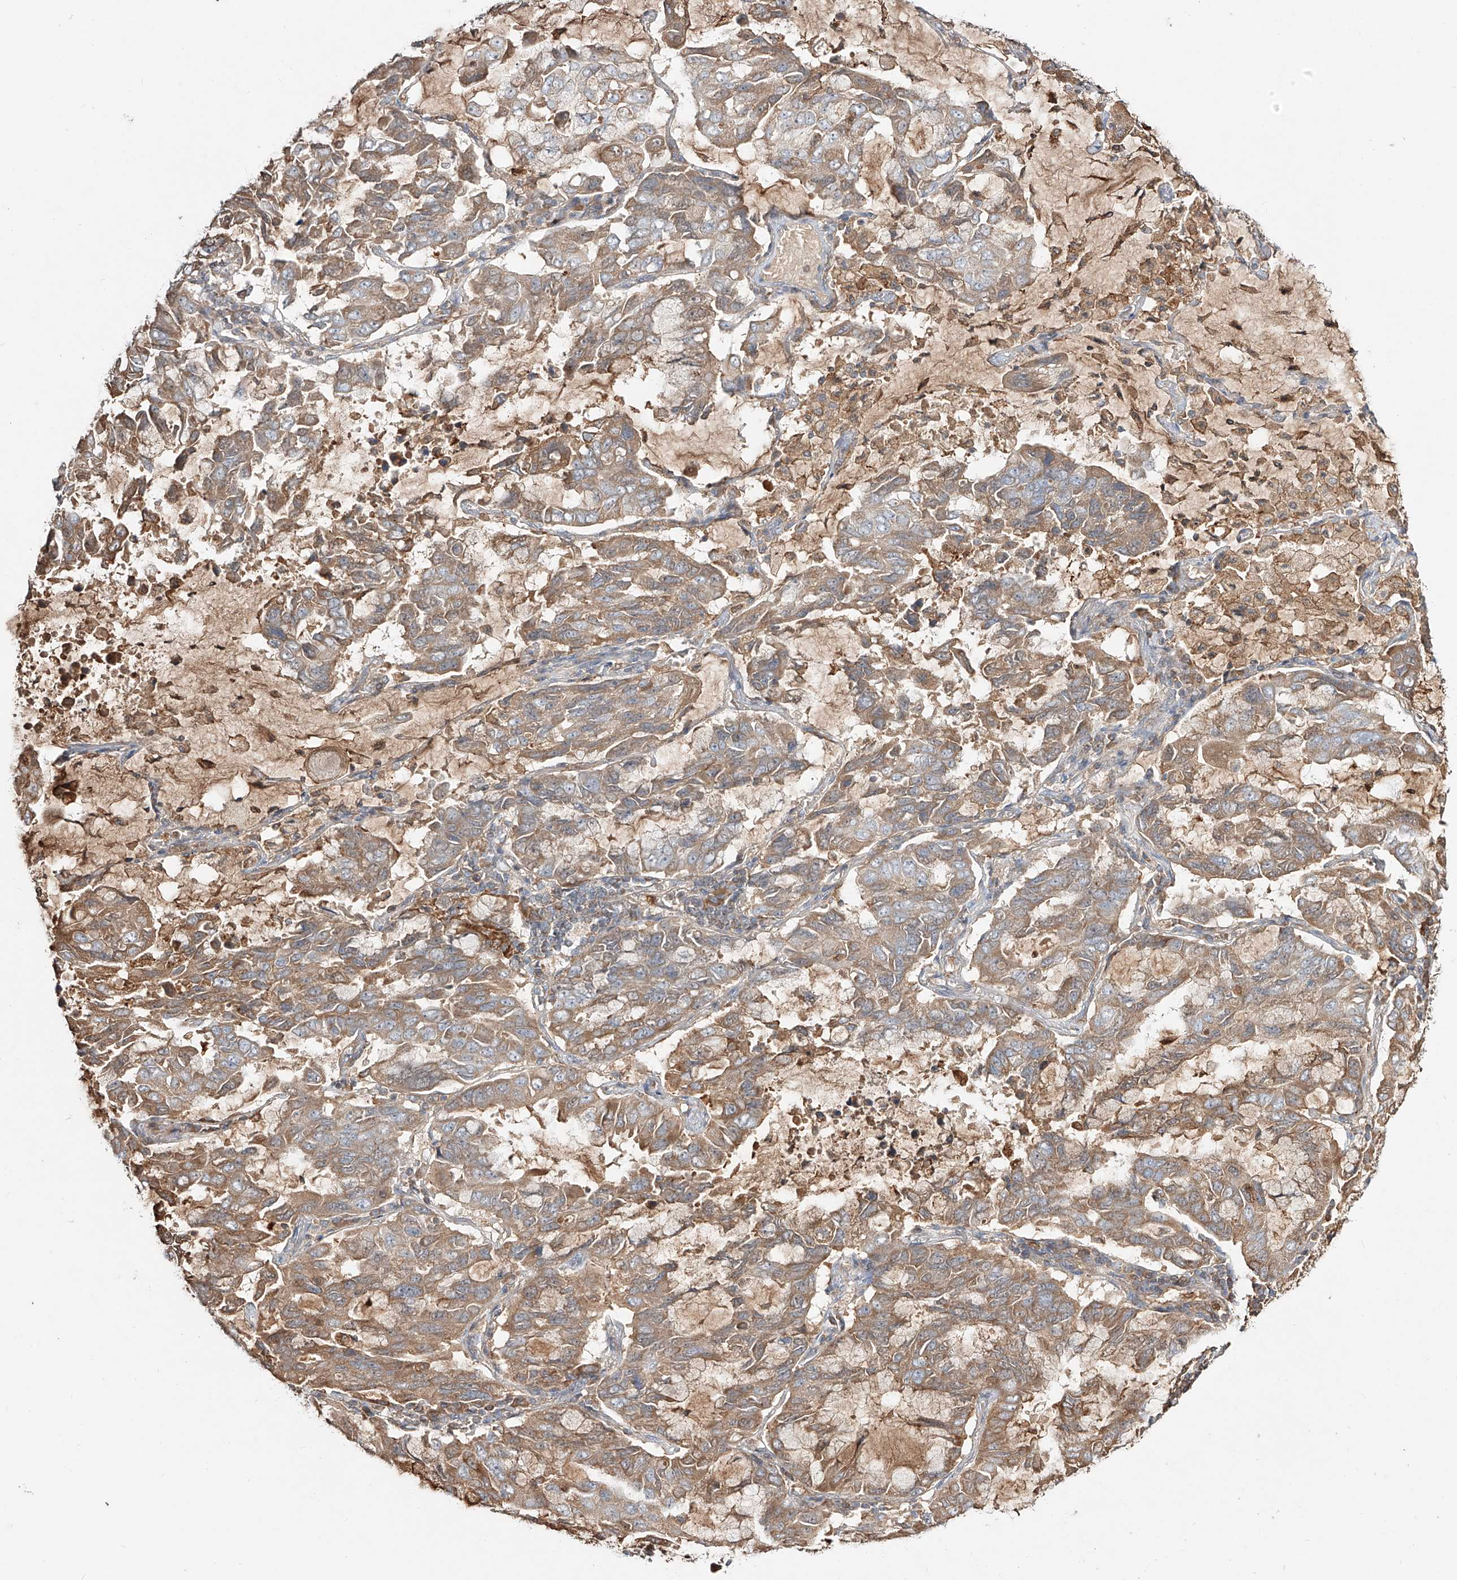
{"staining": {"intensity": "moderate", "quantity": ">75%", "location": "cytoplasmic/membranous"}, "tissue": "lung cancer", "cell_type": "Tumor cells", "image_type": "cancer", "snomed": [{"axis": "morphology", "description": "Adenocarcinoma, NOS"}, {"axis": "topography", "description": "Lung"}], "caption": "The immunohistochemical stain labels moderate cytoplasmic/membranous expression in tumor cells of lung adenocarcinoma tissue.", "gene": "ERO1A", "patient": {"sex": "male", "age": 64}}